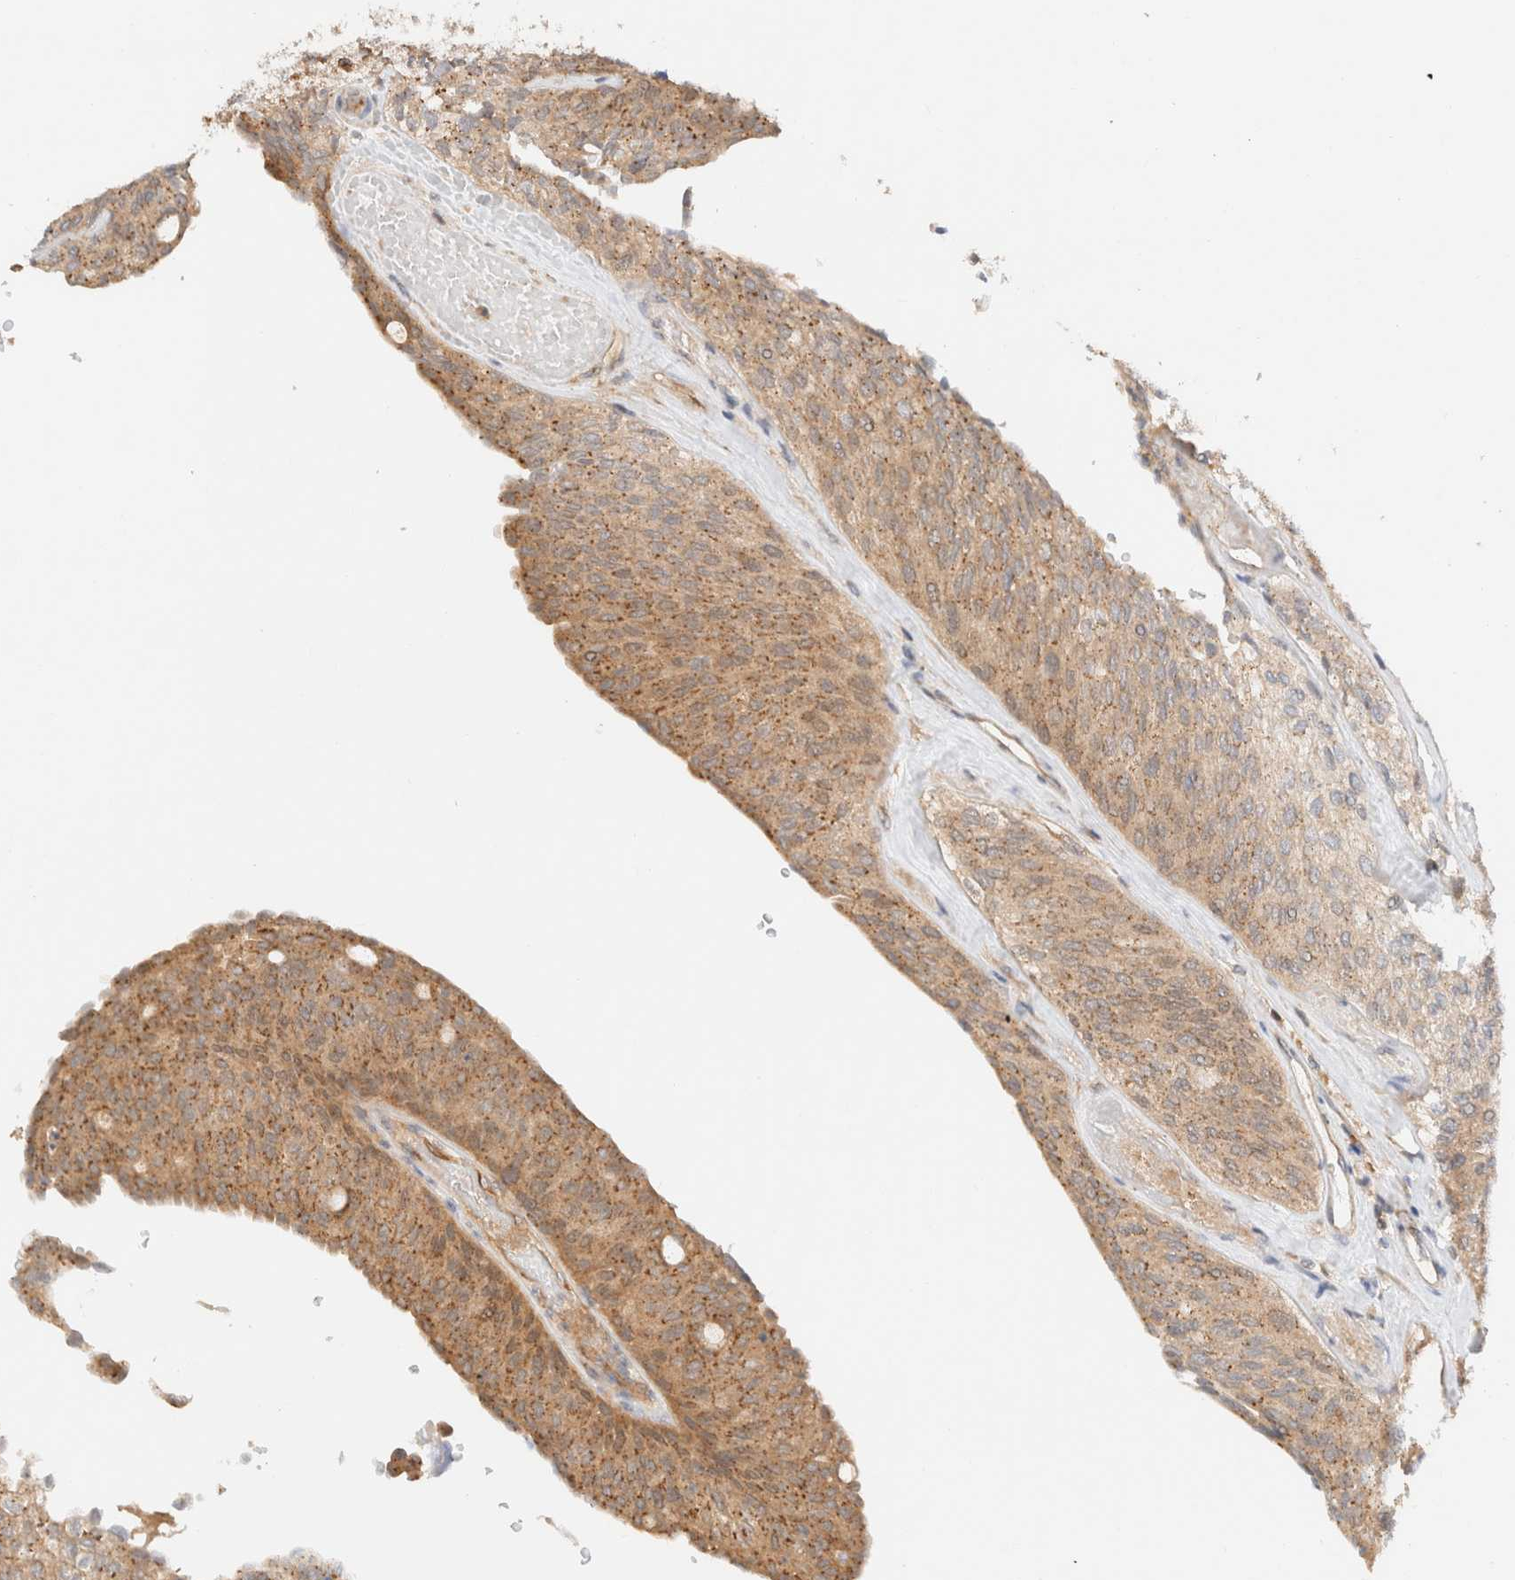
{"staining": {"intensity": "moderate", "quantity": "25%-75%", "location": "cytoplasmic/membranous"}, "tissue": "urothelial cancer", "cell_type": "Tumor cells", "image_type": "cancer", "snomed": [{"axis": "morphology", "description": "Urothelial carcinoma, Low grade"}, {"axis": "topography", "description": "Urinary bladder"}], "caption": "Brown immunohistochemical staining in human urothelial cancer exhibits moderate cytoplasmic/membranous positivity in about 25%-75% of tumor cells.", "gene": "RABEP1", "patient": {"sex": "female", "age": 79}}